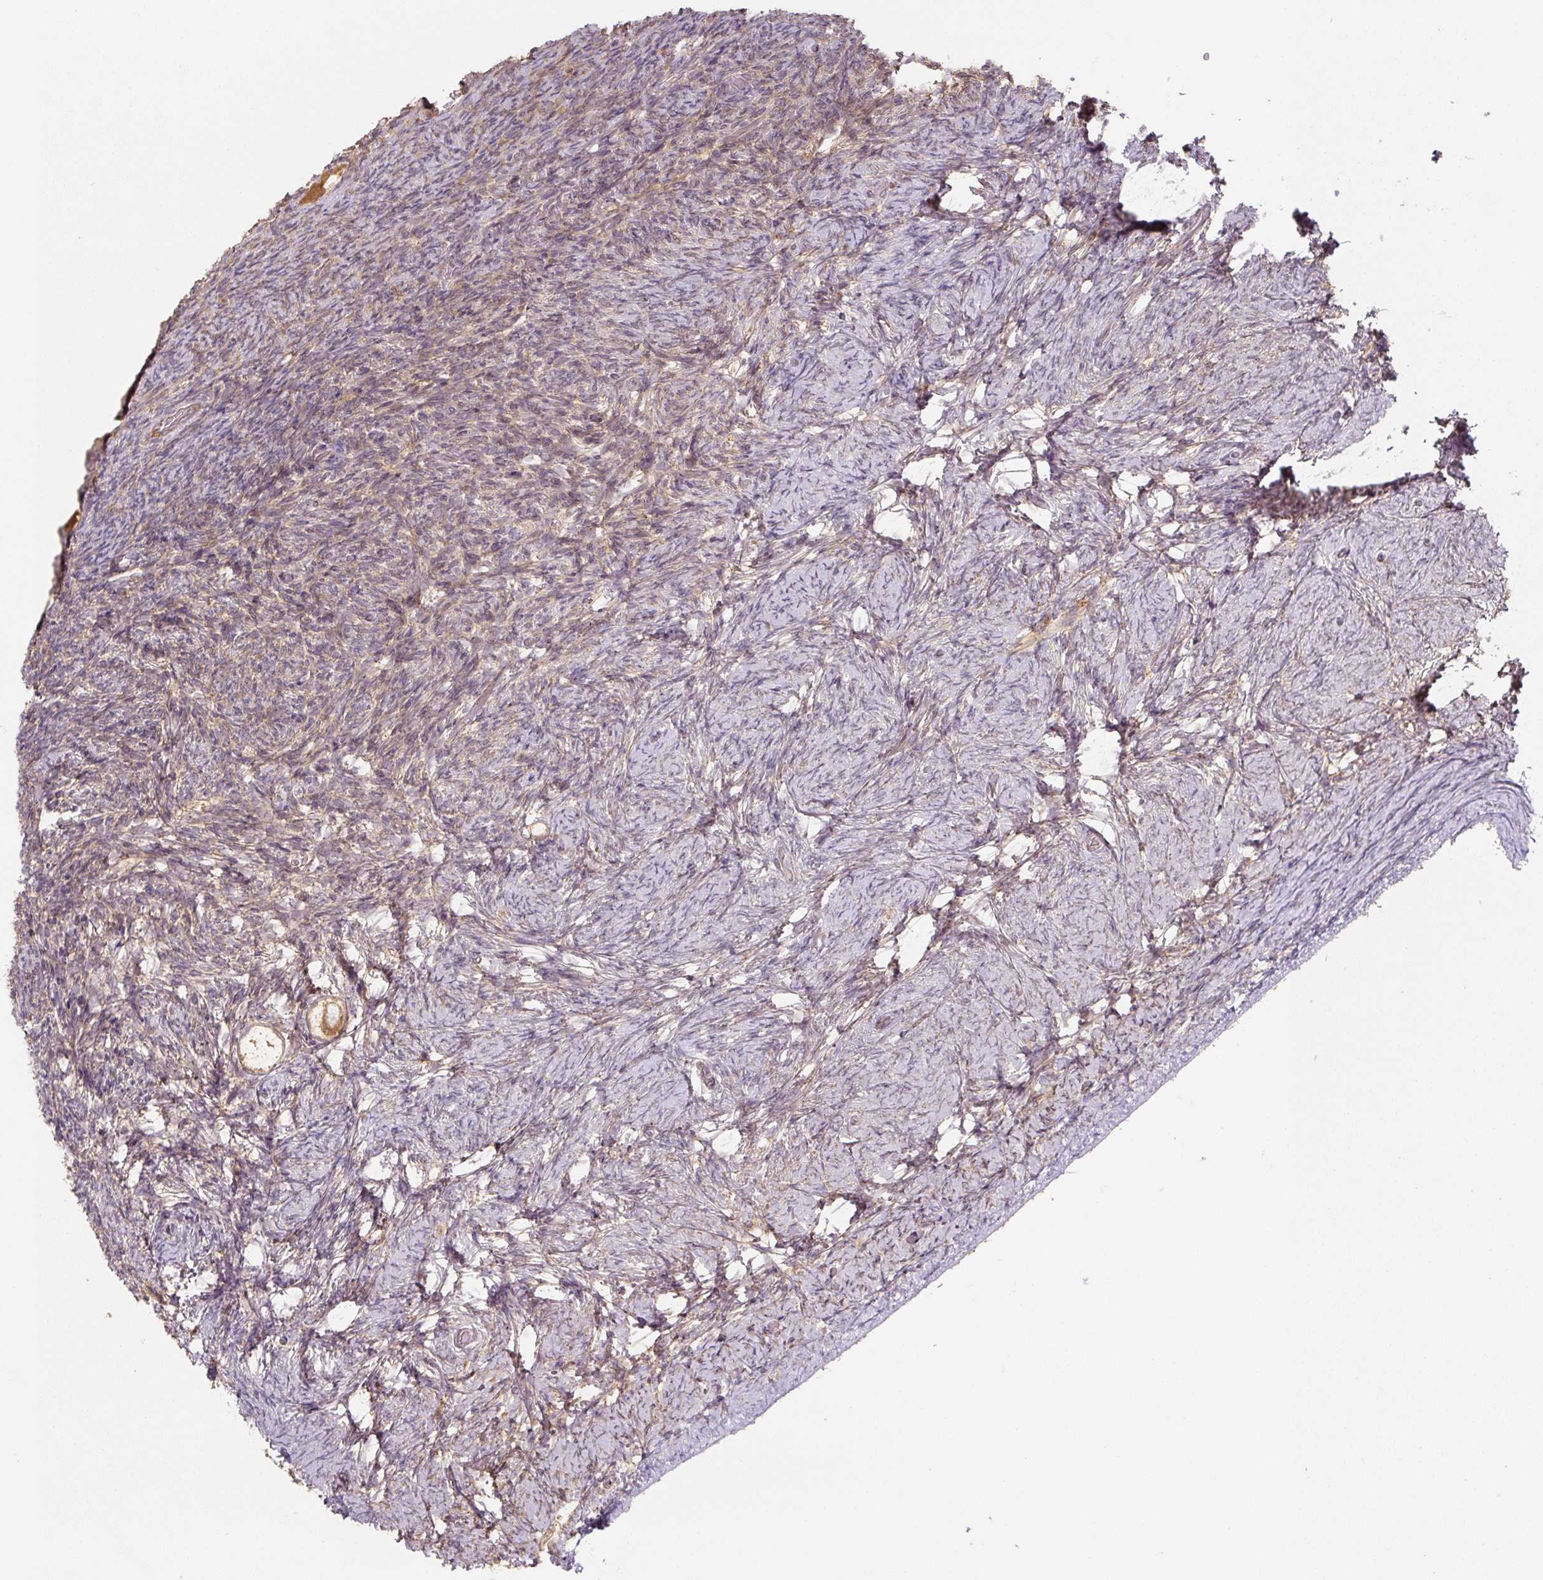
{"staining": {"intensity": "moderate", "quantity": ">75%", "location": "cytoplasmic/membranous"}, "tissue": "ovary", "cell_type": "Follicle cells", "image_type": "normal", "snomed": [{"axis": "morphology", "description": "Normal tissue, NOS"}, {"axis": "topography", "description": "Ovary"}], "caption": "High-power microscopy captured an IHC photomicrograph of unremarkable ovary, revealing moderate cytoplasmic/membranous expression in about >75% of follicle cells. (IHC, brightfield microscopy, high magnification).", "gene": "C2orf73", "patient": {"sex": "female", "age": 34}}